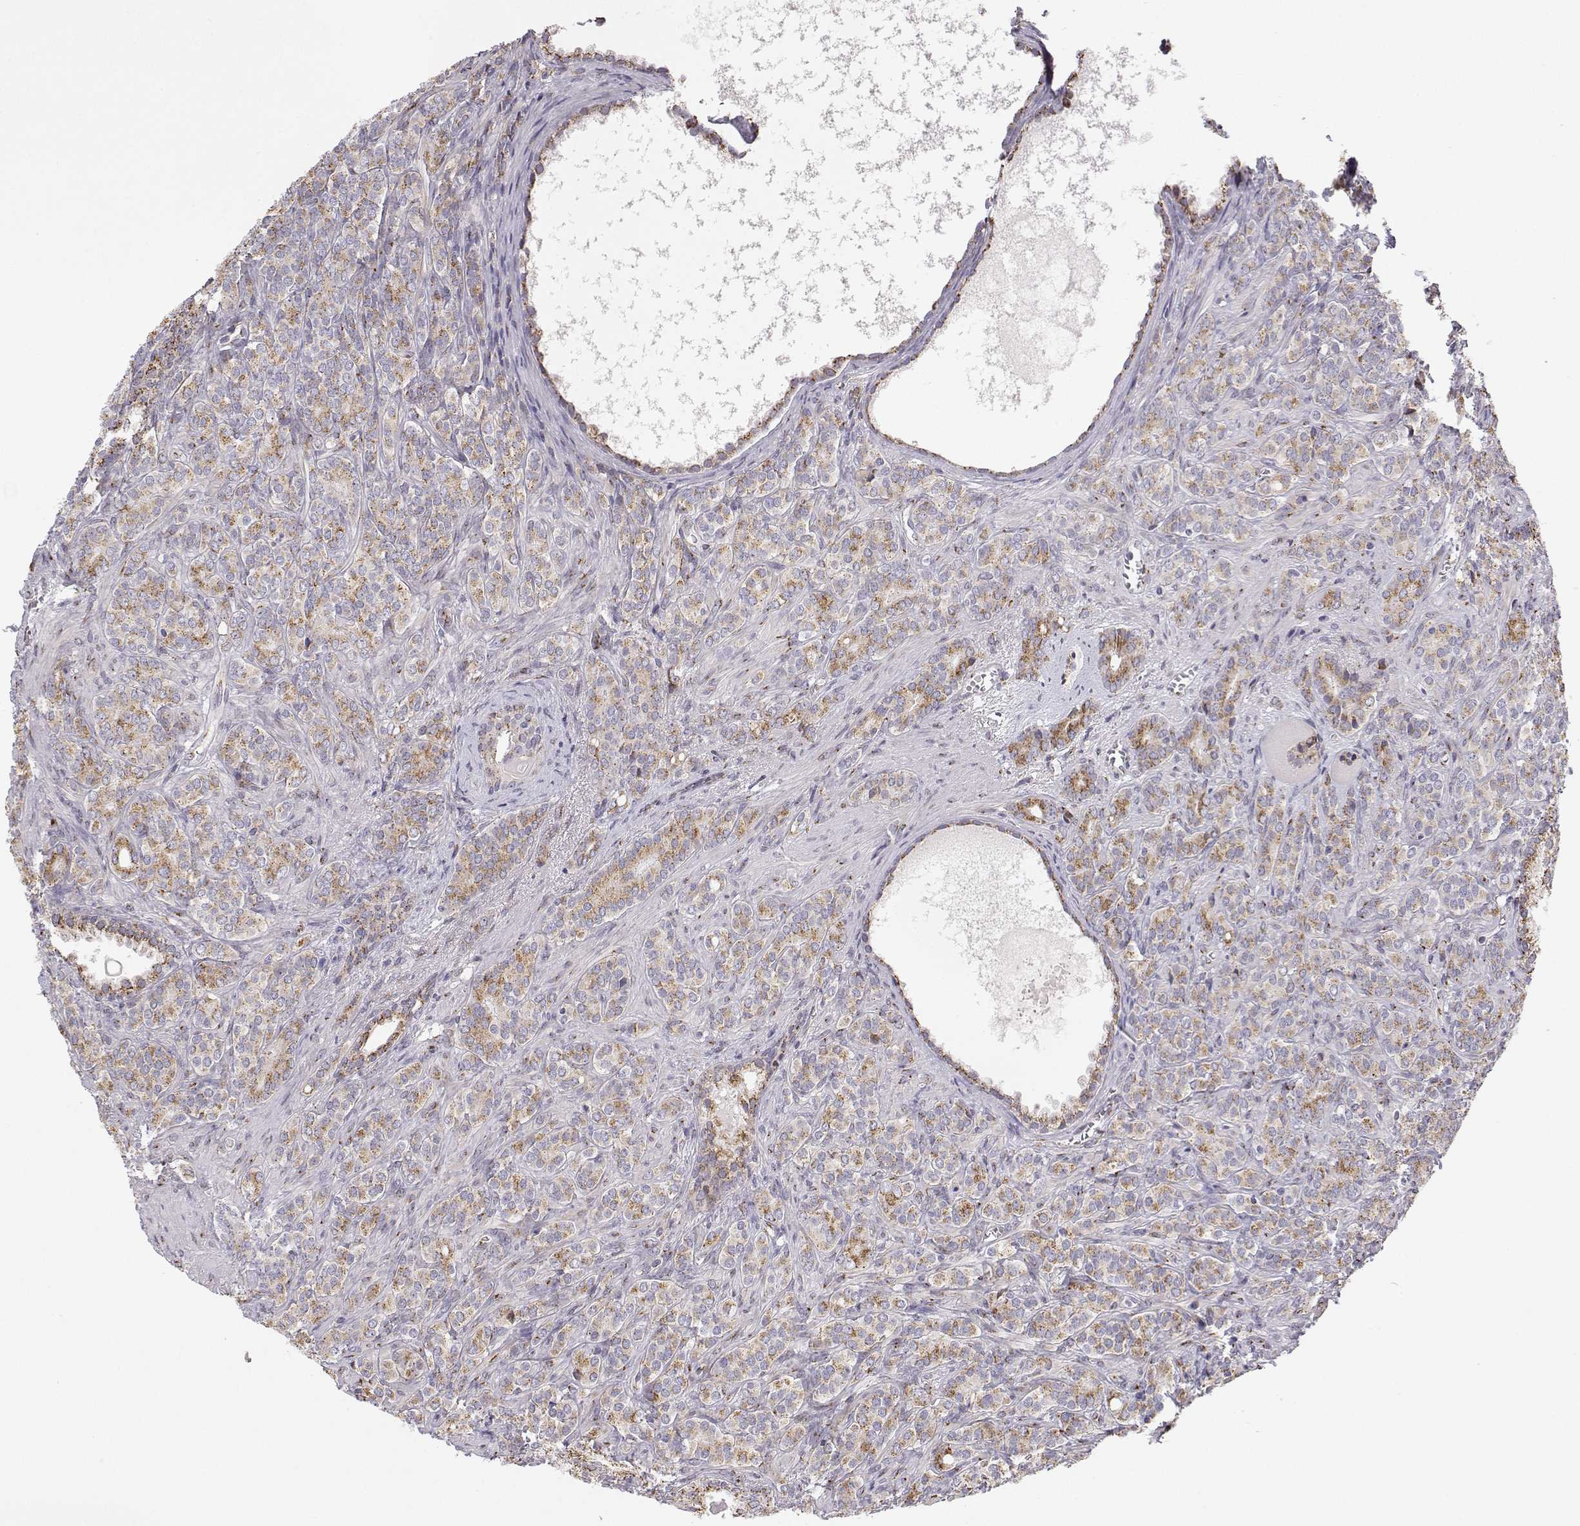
{"staining": {"intensity": "moderate", "quantity": "25%-75%", "location": "cytoplasmic/membranous"}, "tissue": "prostate cancer", "cell_type": "Tumor cells", "image_type": "cancer", "snomed": [{"axis": "morphology", "description": "Adenocarcinoma, High grade"}, {"axis": "topography", "description": "Prostate"}], "caption": "Moderate cytoplasmic/membranous expression is appreciated in approximately 25%-75% of tumor cells in prostate high-grade adenocarcinoma.", "gene": "STARD13", "patient": {"sex": "male", "age": 84}}